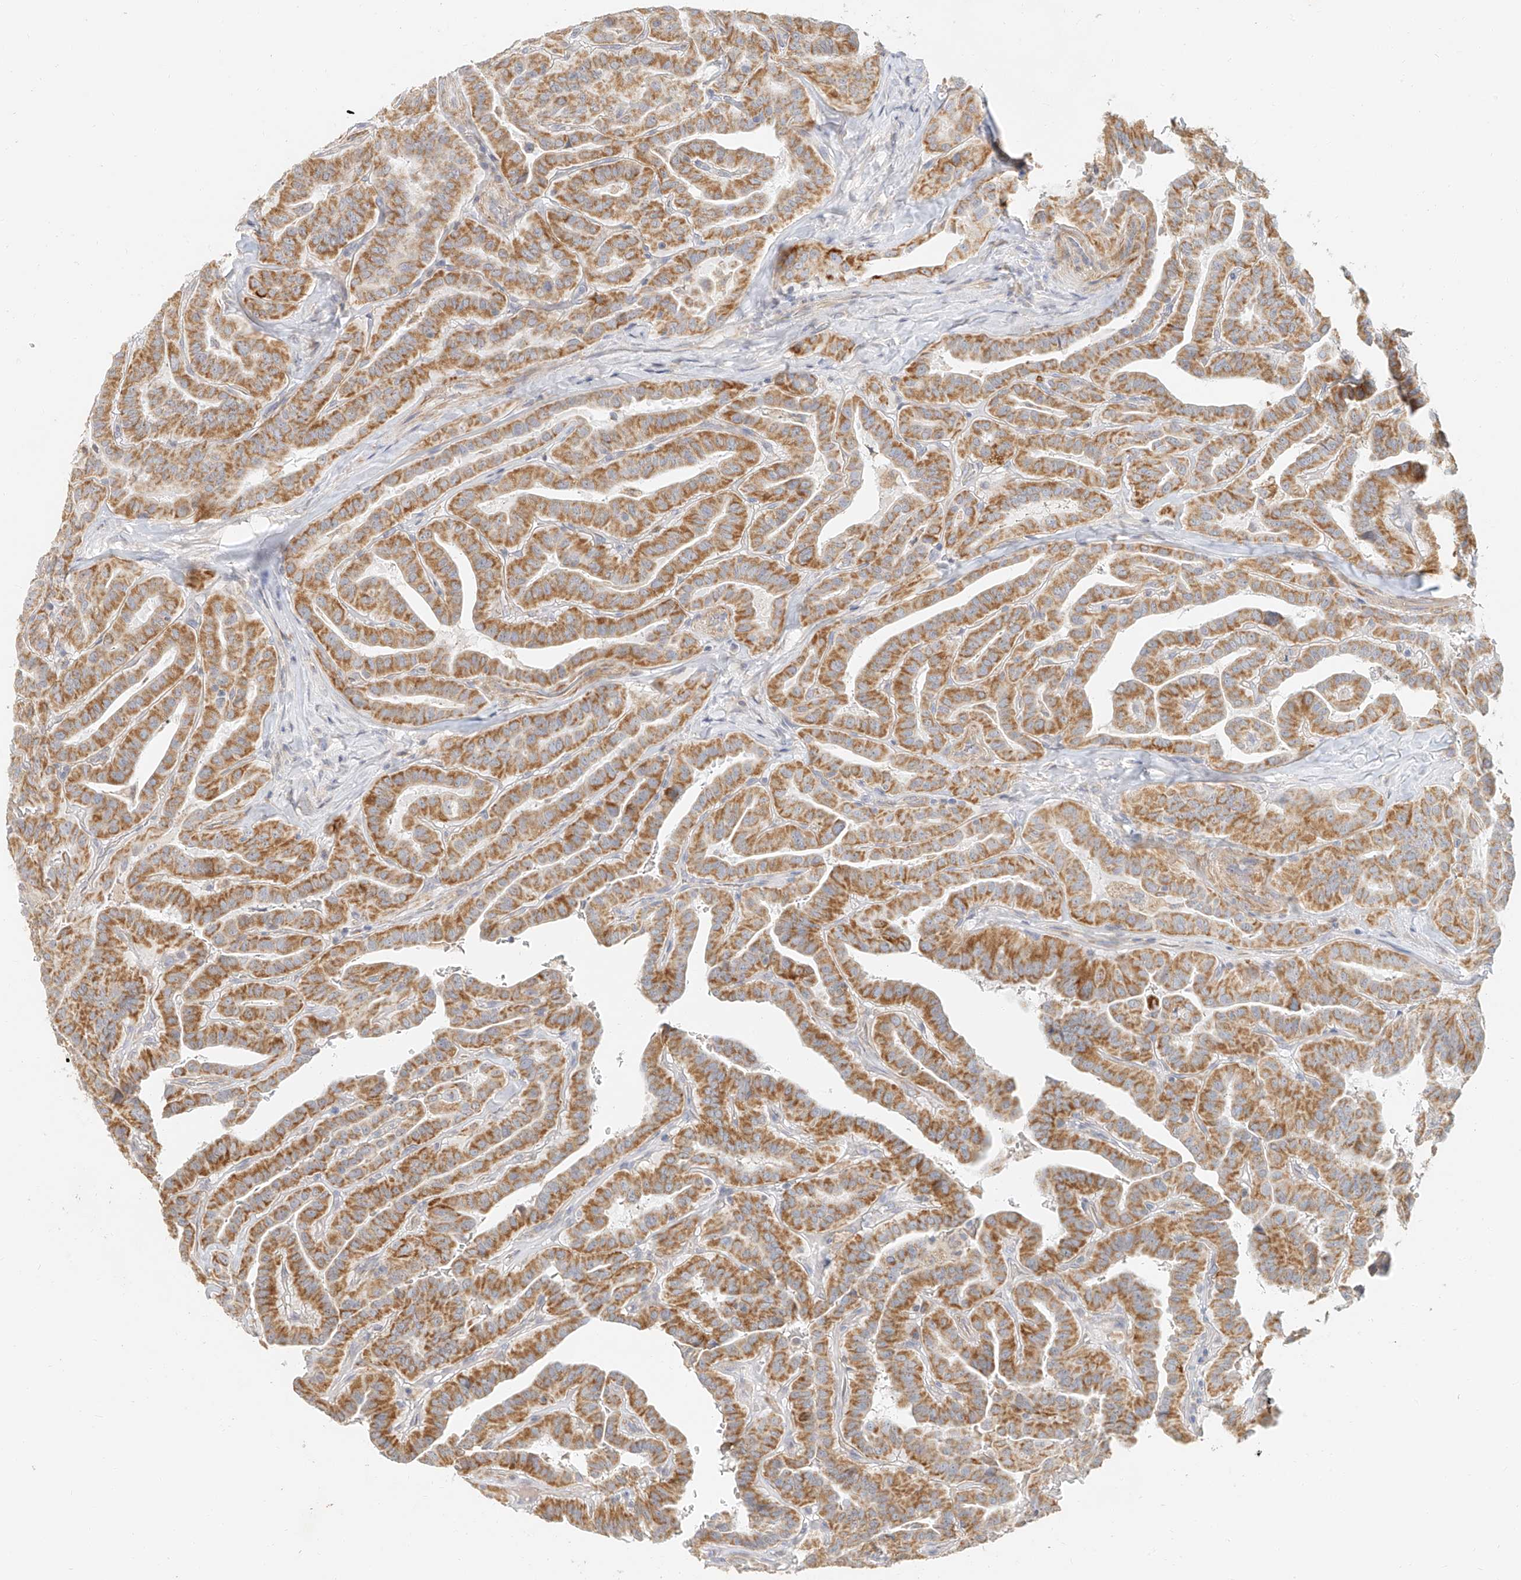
{"staining": {"intensity": "moderate", "quantity": ">75%", "location": "cytoplasmic/membranous"}, "tissue": "thyroid cancer", "cell_type": "Tumor cells", "image_type": "cancer", "snomed": [{"axis": "morphology", "description": "Papillary adenocarcinoma, NOS"}, {"axis": "topography", "description": "Thyroid gland"}], "caption": "Thyroid cancer stained with a protein marker shows moderate staining in tumor cells.", "gene": "CXorf58", "patient": {"sex": "male", "age": 77}}